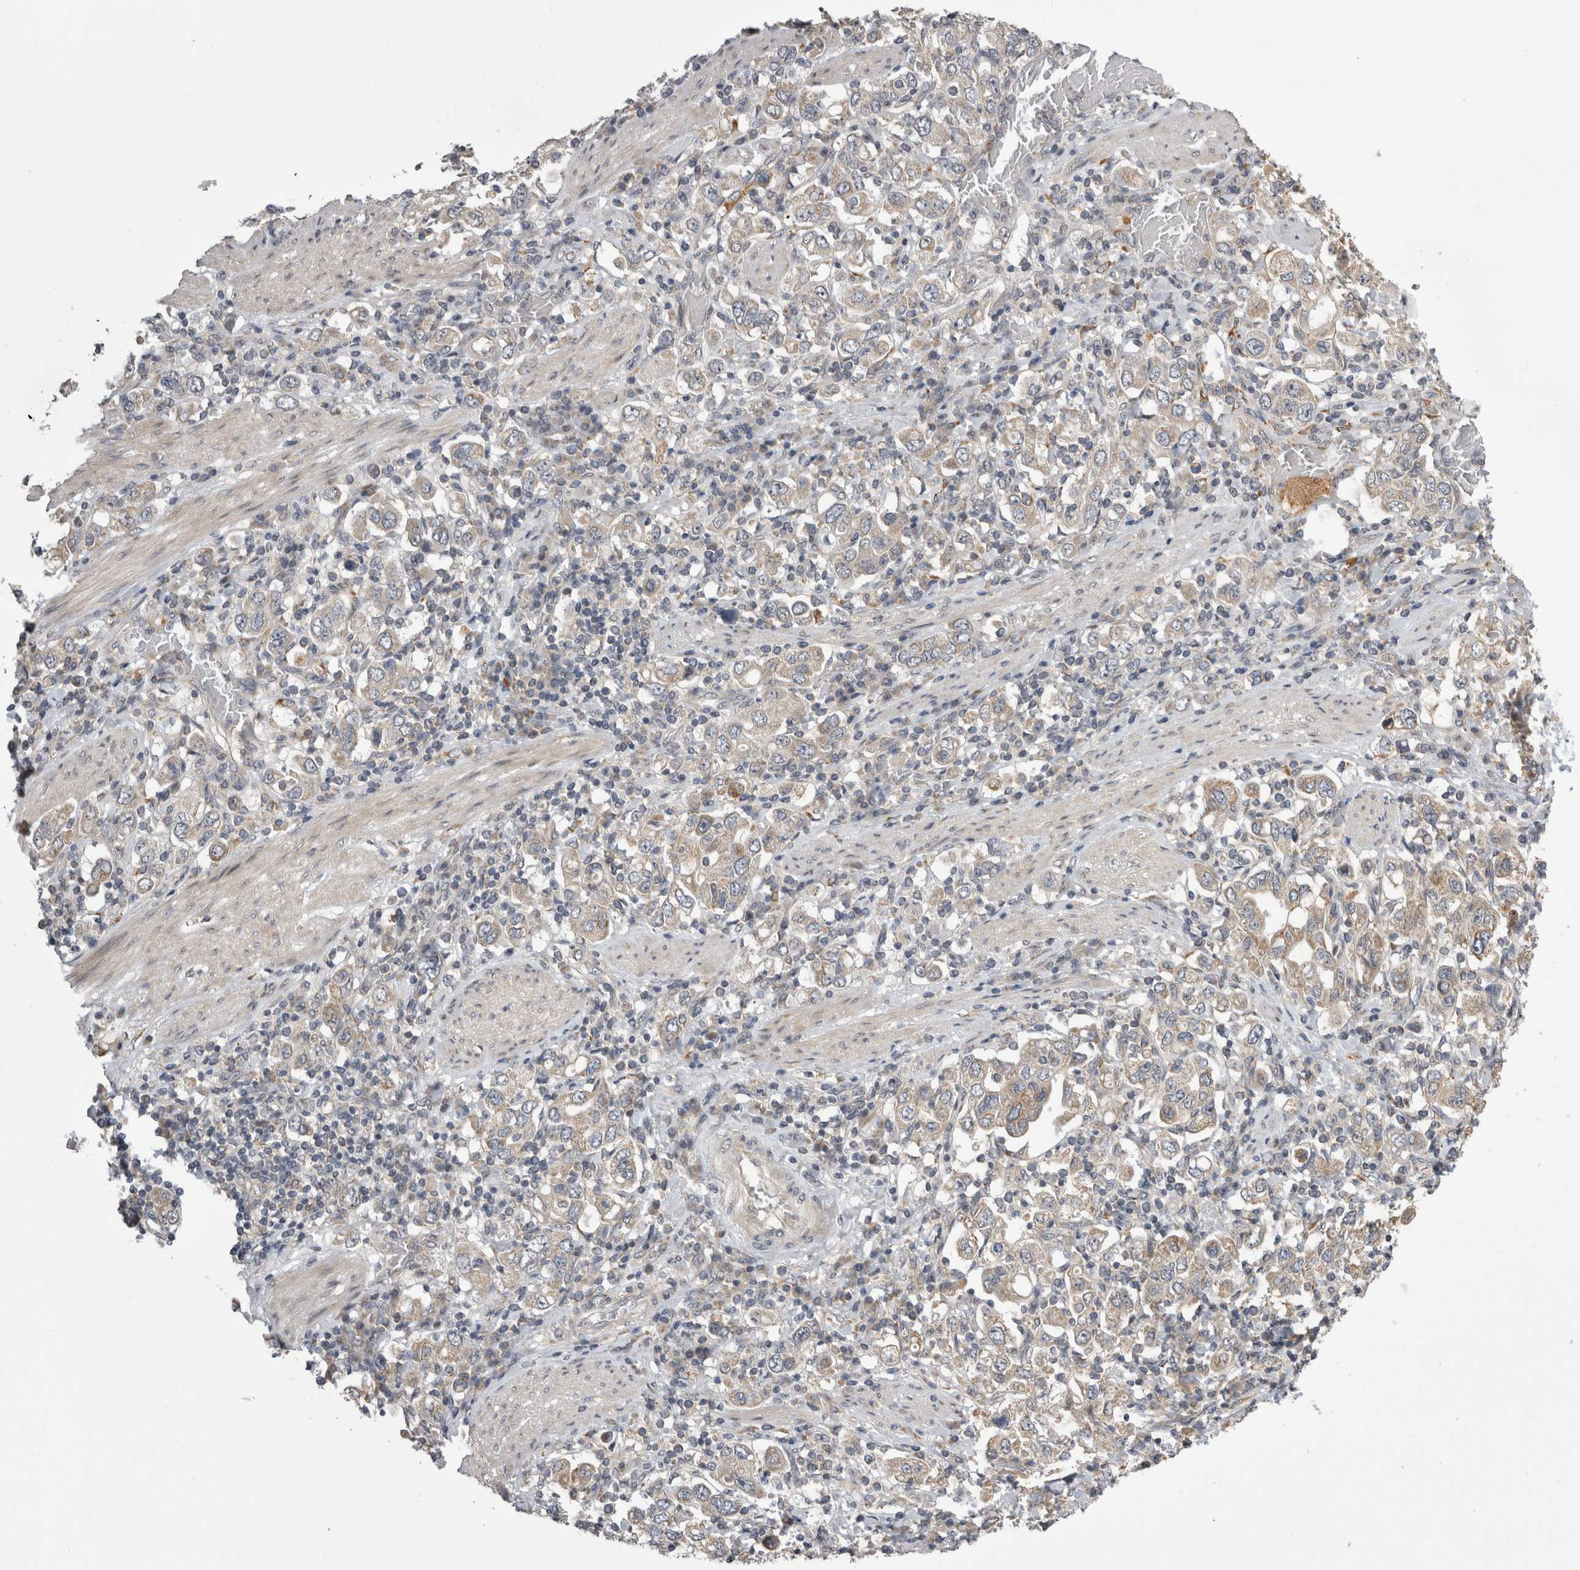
{"staining": {"intensity": "weak", "quantity": "<25%", "location": "cytoplasmic/membranous"}, "tissue": "stomach cancer", "cell_type": "Tumor cells", "image_type": "cancer", "snomed": [{"axis": "morphology", "description": "Adenocarcinoma, NOS"}, {"axis": "topography", "description": "Stomach, upper"}], "caption": "This is an immunohistochemistry (IHC) histopathology image of stomach adenocarcinoma. There is no expression in tumor cells.", "gene": "ARHGAP29", "patient": {"sex": "male", "age": 62}}